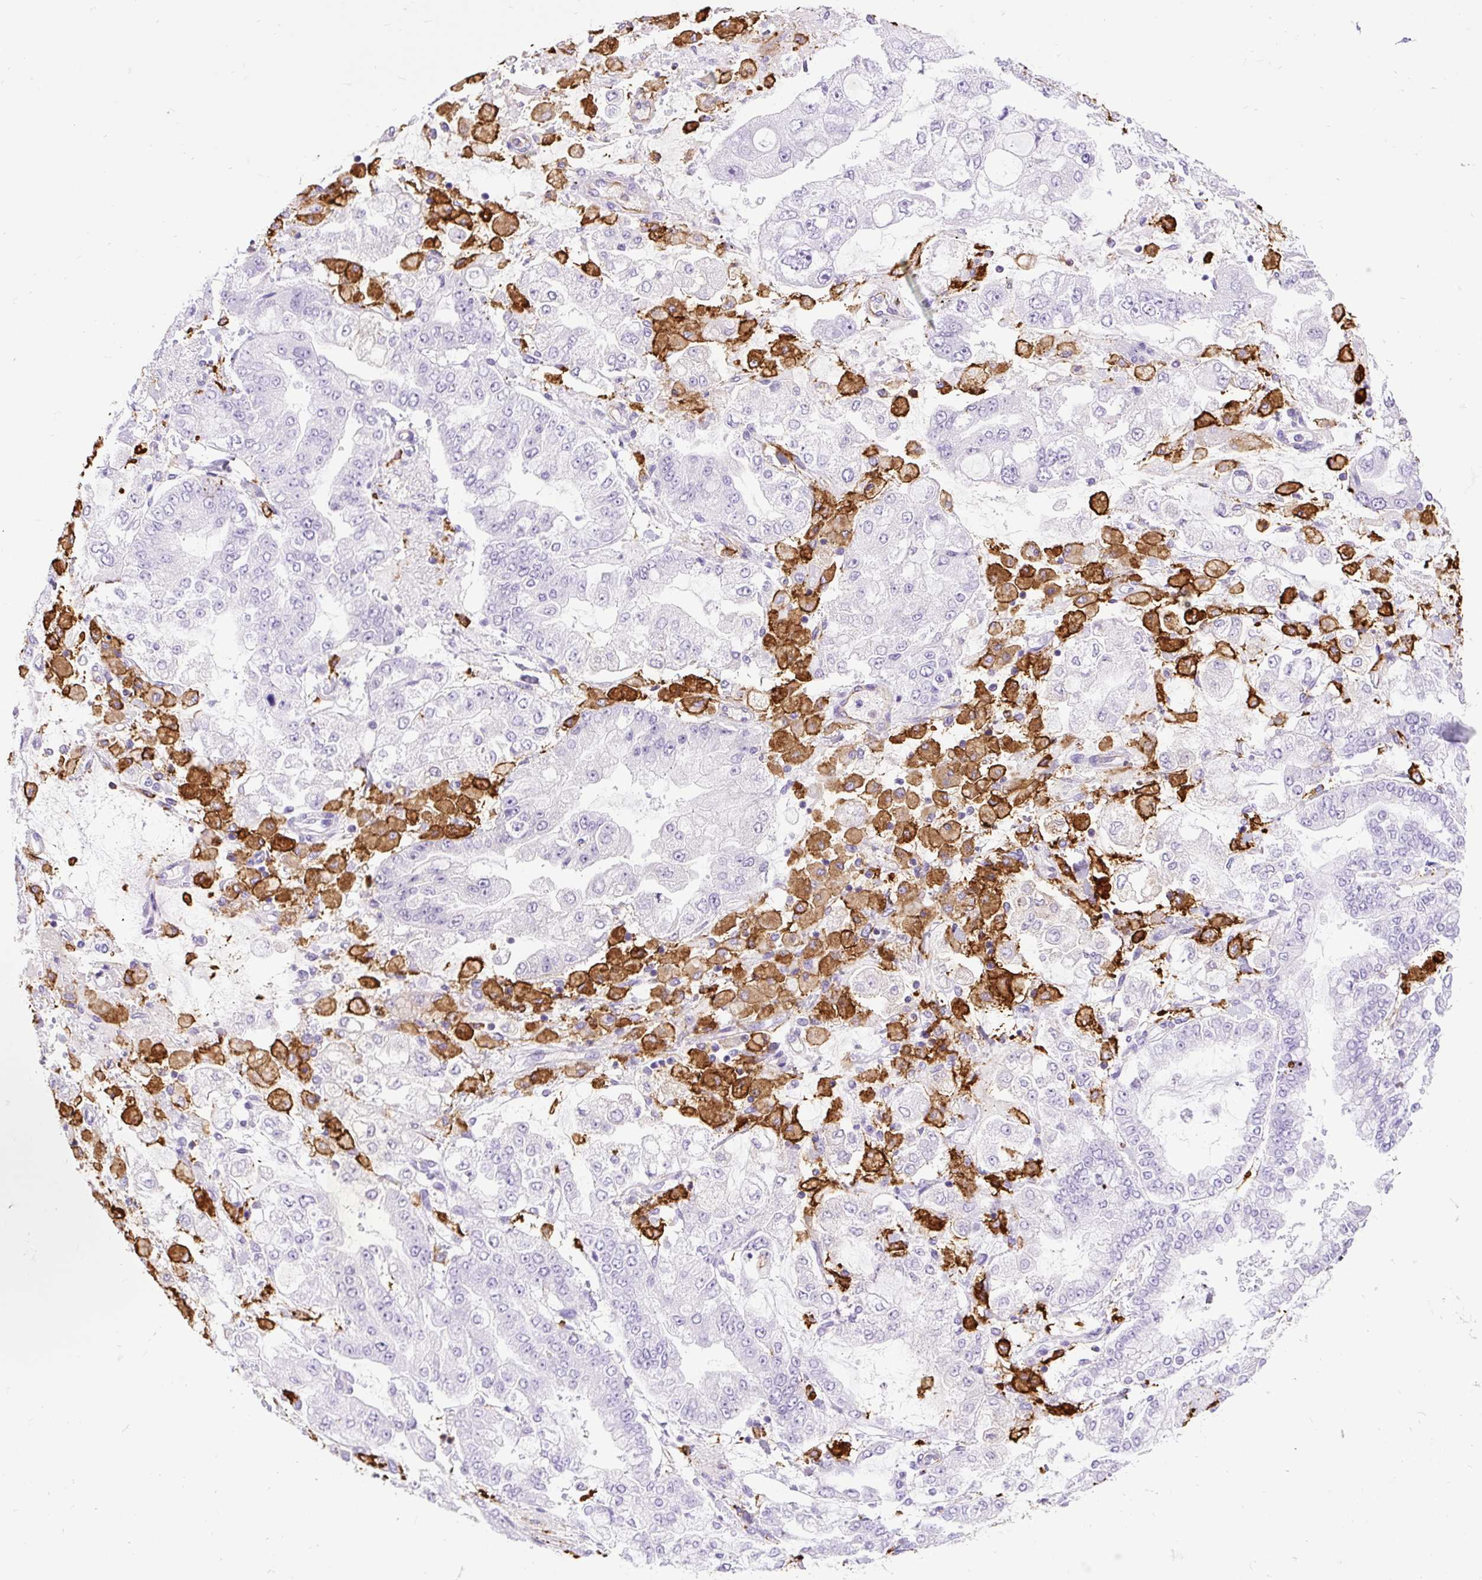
{"staining": {"intensity": "negative", "quantity": "none", "location": "none"}, "tissue": "stomach cancer", "cell_type": "Tumor cells", "image_type": "cancer", "snomed": [{"axis": "morphology", "description": "Normal tissue, NOS"}, {"axis": "morphology", "description": "Adenocarcinoma, NOS"}, {"axis": "topography", "description": "Stomach, upper"}, {"axis": "topography", "description": "Stomach"}], "caption": "High magnification brightfield microscopy of adenocarcinoma (stomach) stained with DAB (3,3'-diaminobenzidine) (brown) and counterstained with hematoxylin (blue): tumor cells show no significant expression.", "gene": "HLA-DRA", "patient": {"sex": "male", "age": 76}}